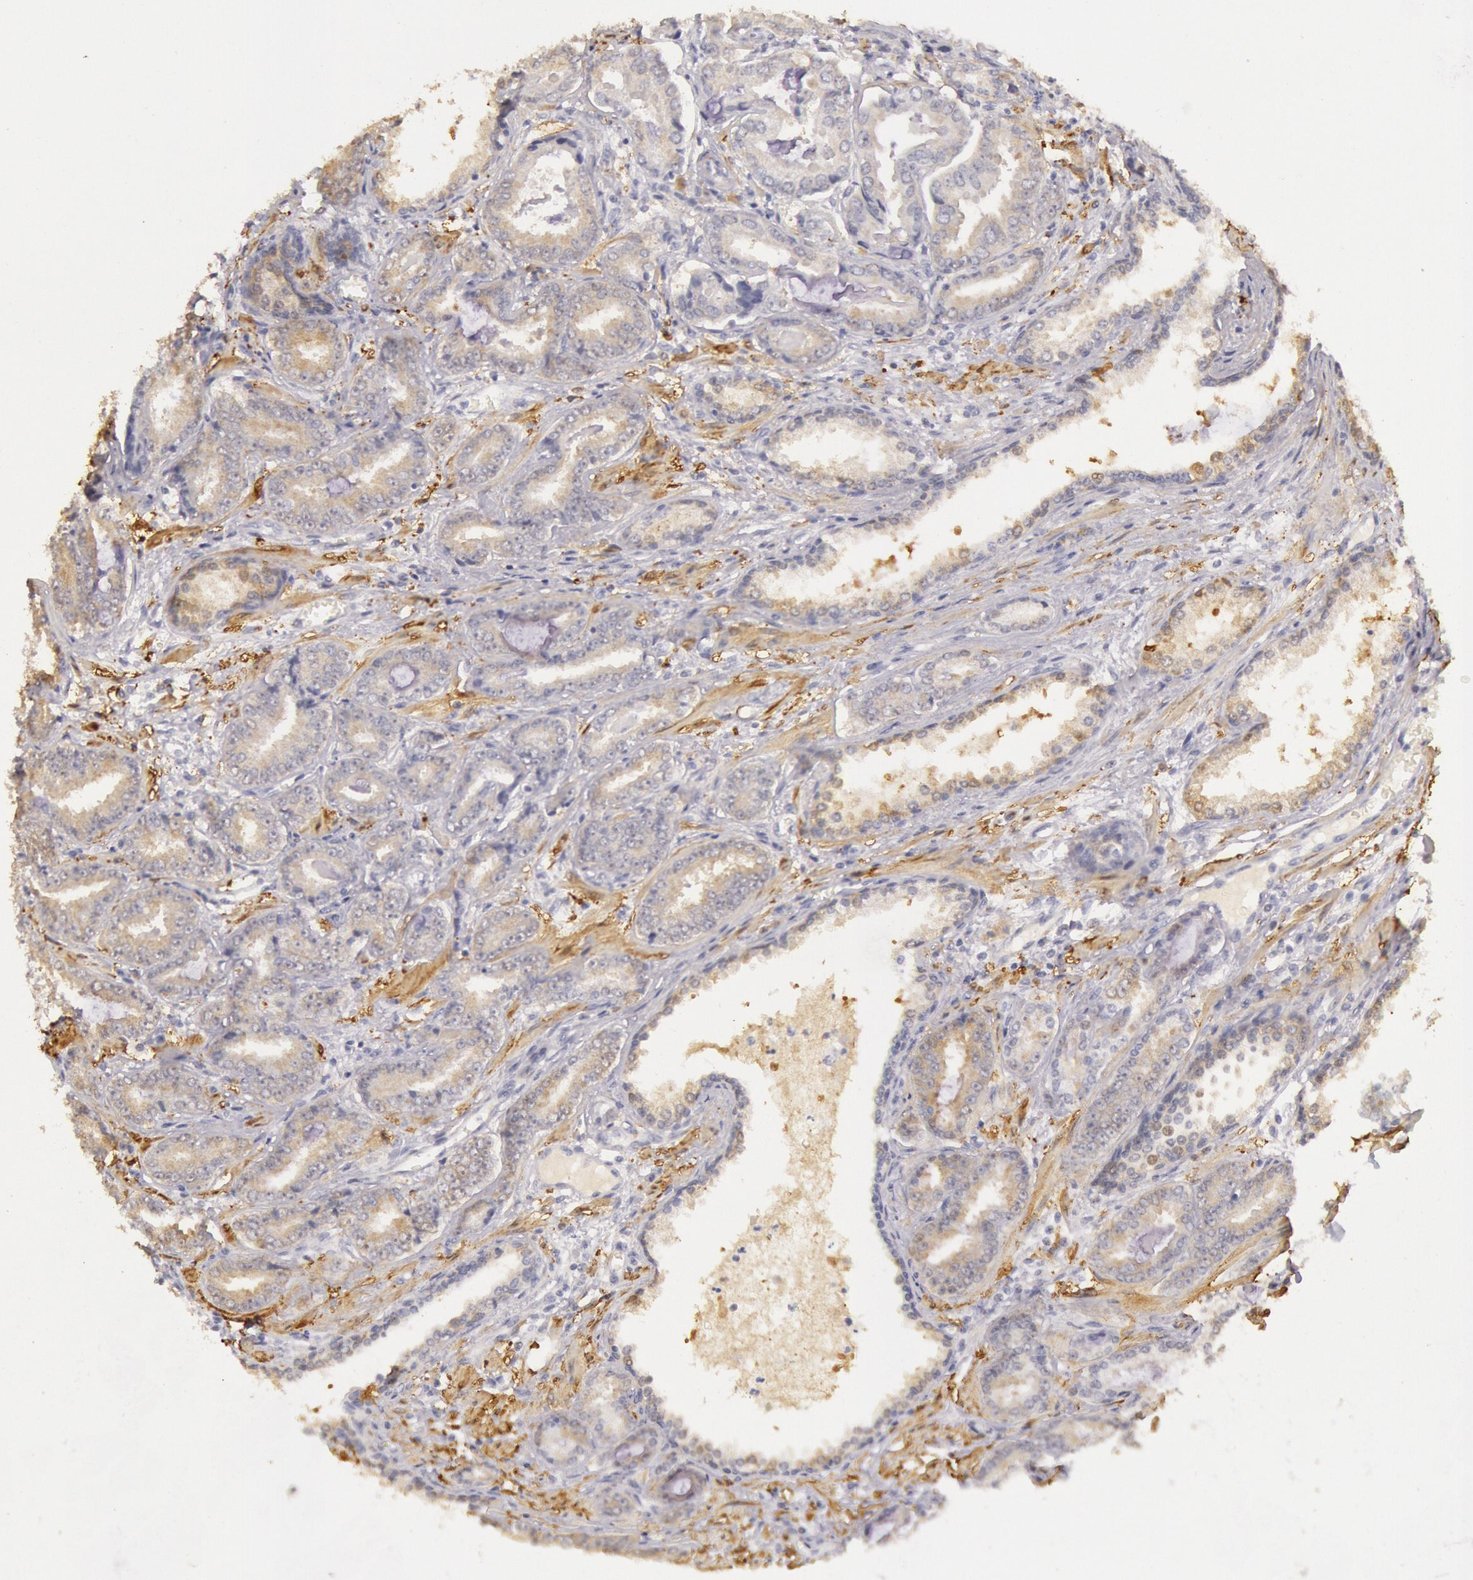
{"staining": {"intensity": "weak", "quantity": "<25%", "location": "cytoplasmic/membranous"}, "tissue": "prostate cancer", "cell_type": "Tumor cells", "image_type": "cancer", "snomed": [{"axis": "morphology", "description": "Adenocarcinoma, Low grade"}, {"axis": "topography", "description": "Prostate"}], "caption": "Tumor cells show no significant protein positivity in low-grade adenocarcinoma (prostate). Nuclei are stained in blue.", "gene": "CKB", "patient": {"sex": "male", "age": 65}}